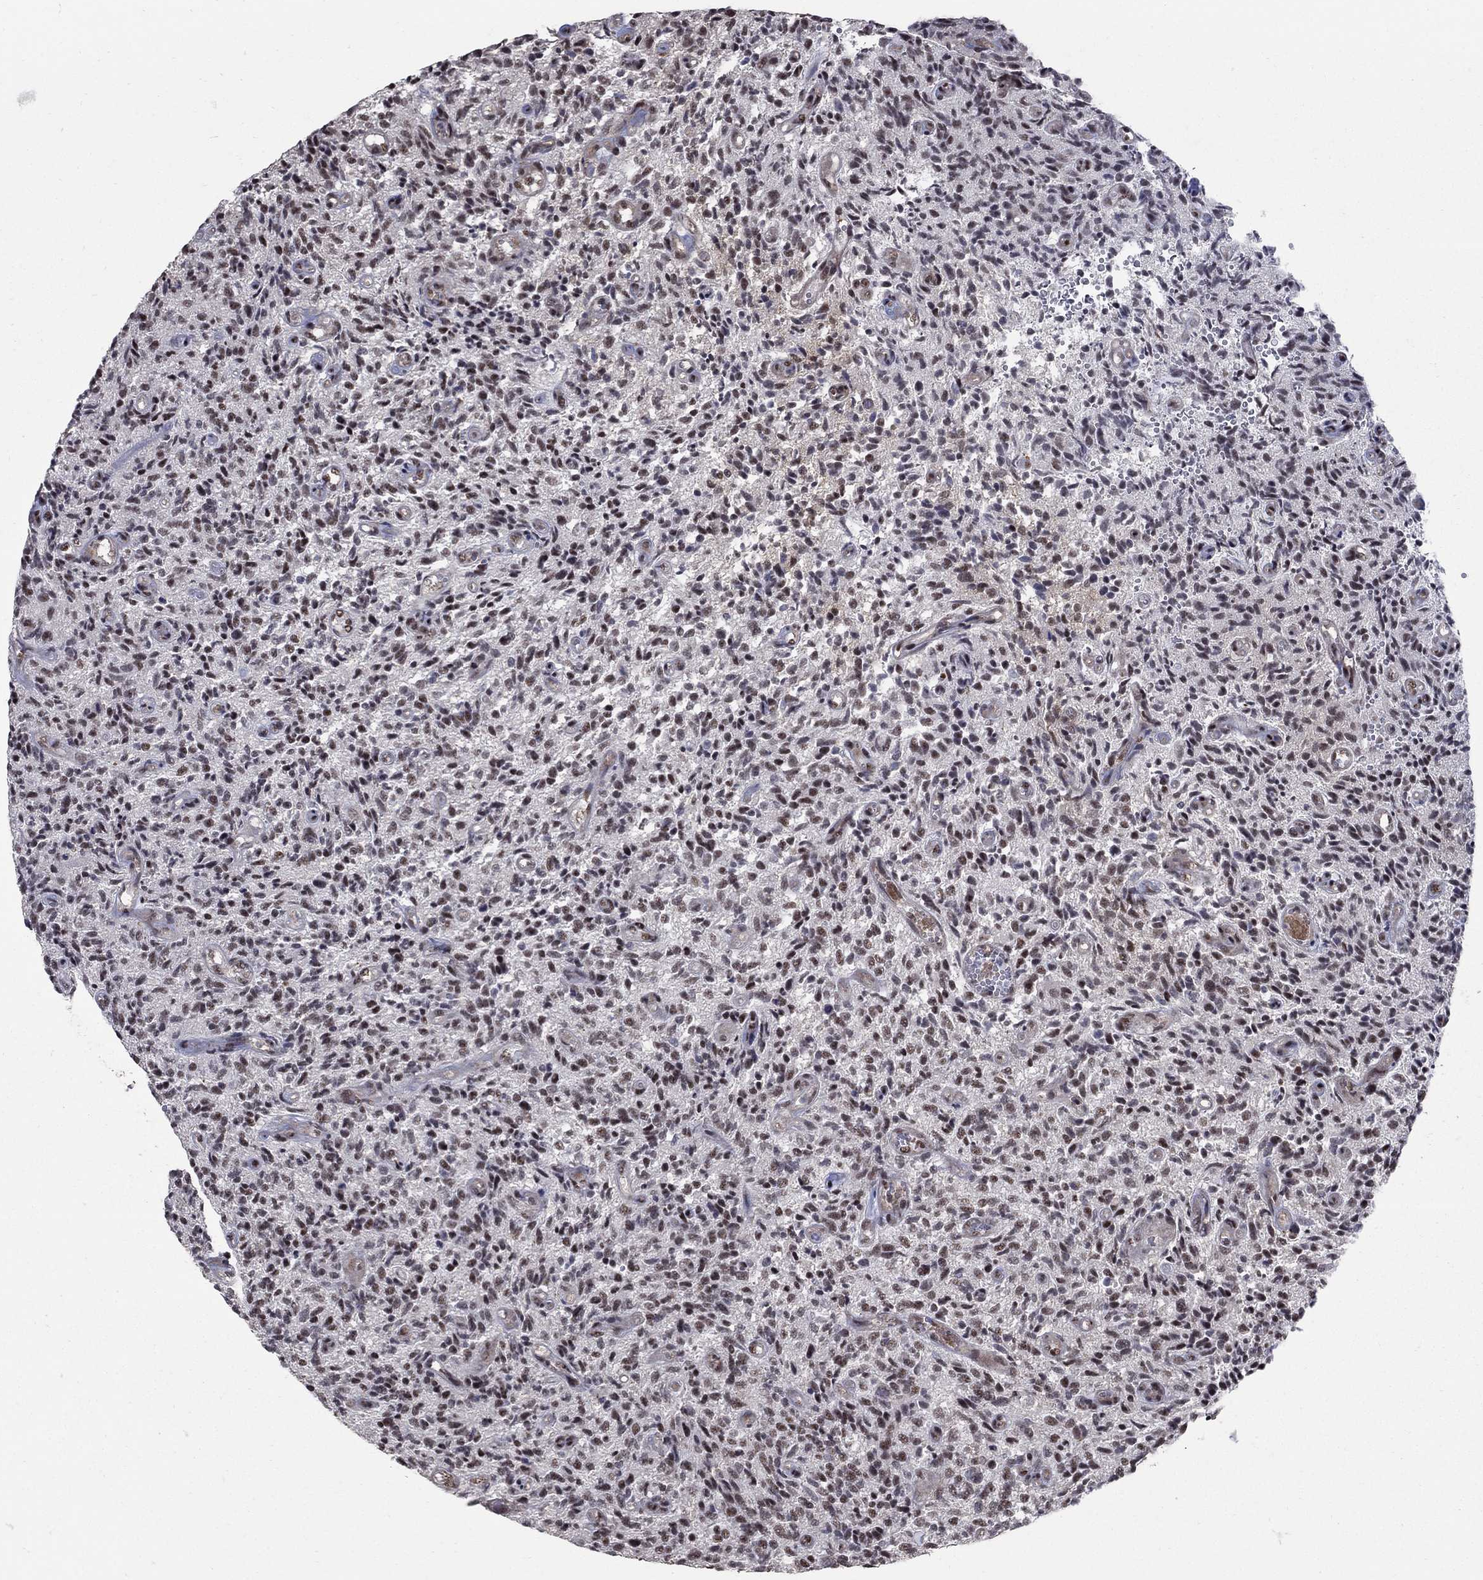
{"staining": {"intensity": "moderate", "quantity": "25%-75%", "location": "nuclear"}, "tissue": "glioma", "cell_type": "Tumor cells", "image_type": "cancer", "snomed": [{"axis": "morphology", "description": "Glioma, malignant, High grade"}, {"axis": "topography", "description": "Brain"}], "caption": "Immunohistochemistry (IHC) image of neoplastic tissue: glioma stained using IHC displays medium levels of moderate protein expression localized specifically in the nuclear of tumor cells, appearing as a nuclear brown color.", "gene": "PNISR", "patient": {"sex": "male", "age": 64}}